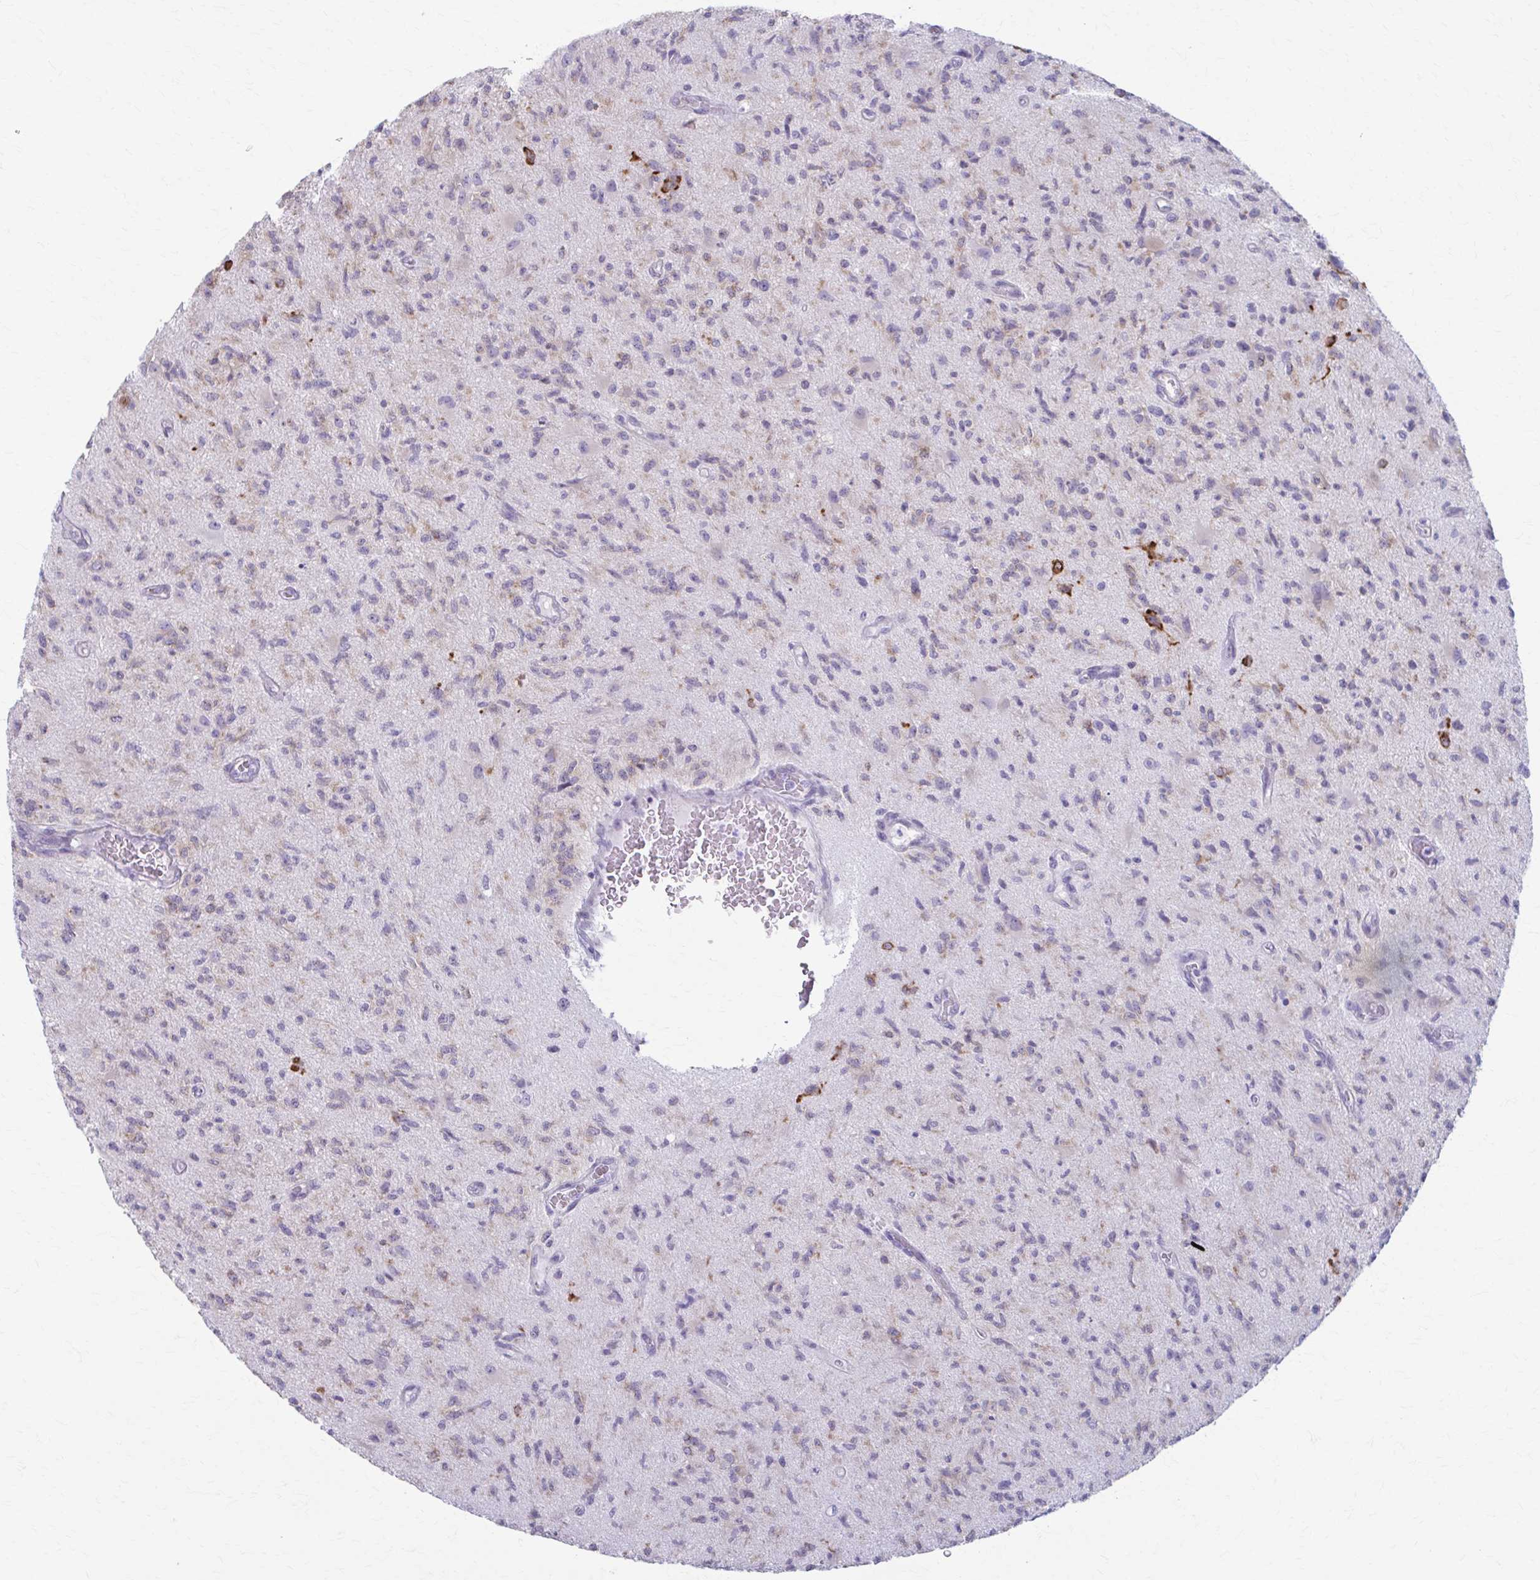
{"staining": {"intensity": "weak", "quantity": "<25%", "location": "cytoplasmic/membranous"}, "tissue": "glioma", "cell_type": "Tumor cells", "image_type": "cancer", "snomed": [{"axis": "morphology", "description": "Glioma, malignant, High grade"}, {"axis": "topography", "description": "Brain"}], "caption": "Glioma was stained to show a protein in brown. There is no significant staining in tumor cells.", "gene": "PRKRA", "patient": {"sex": "male", "age": 67}}